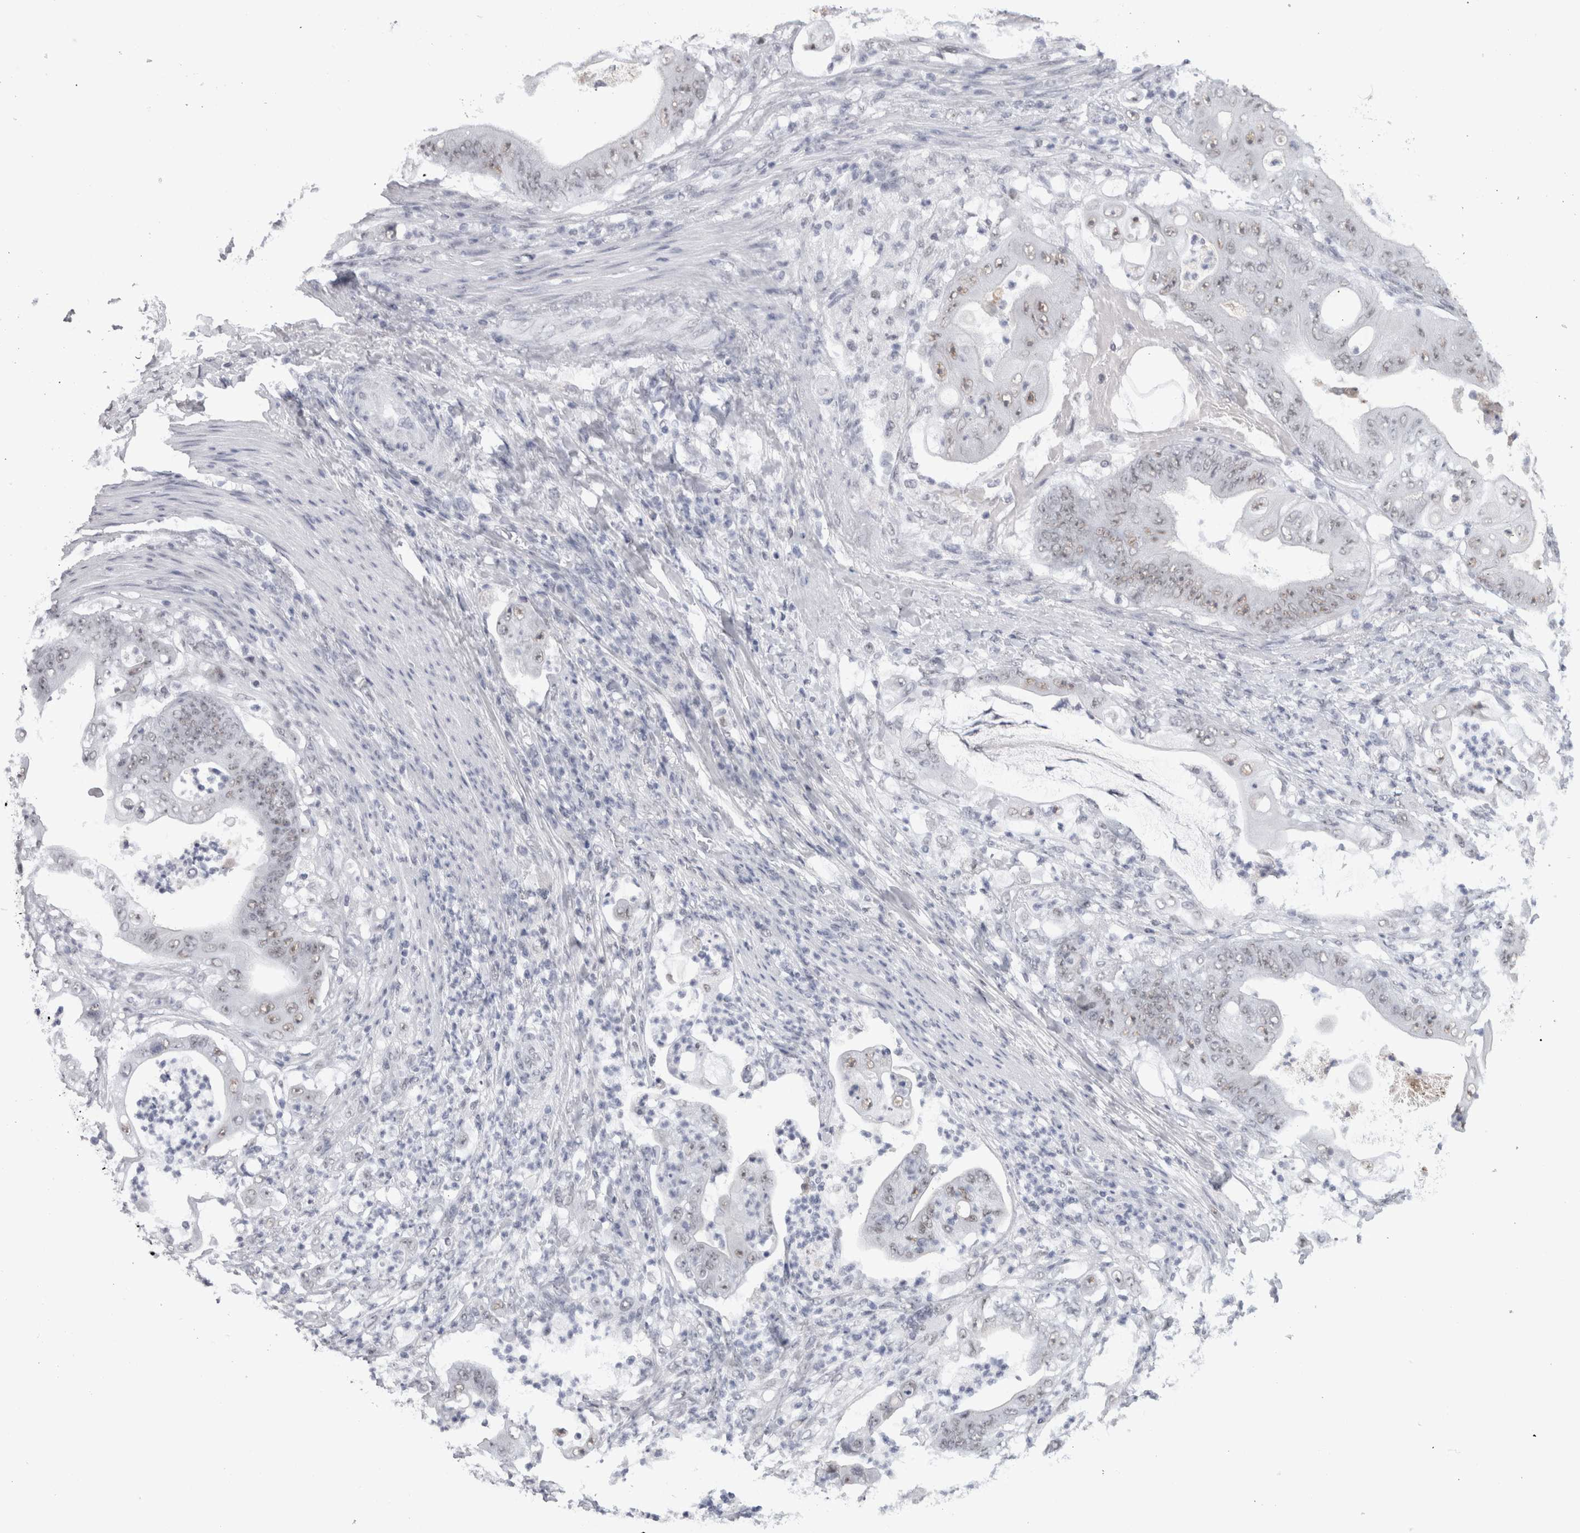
{"staining": {"intensity": "weak", "quantity": "25%-75%", "location": "nuclear"}, "tissue": "stomach cancer", "cell_type": "Tumor cells", "image_type": "cancer", "snomed": [{"axis": "morphology", "description": "Adenocarcinoma, NOS"}, {"axis": "topography", "description": "Stomach"}], "caption": "Protein expression analysis of adenocarcinoma (stomach) reveals weak nuclear positivity in about 25%-75% of tumor cells. (Brightfield microscopy of DAB IHC at high magnification).", "gene": "API5", "patient": {"sex": "female", "age": 73}}